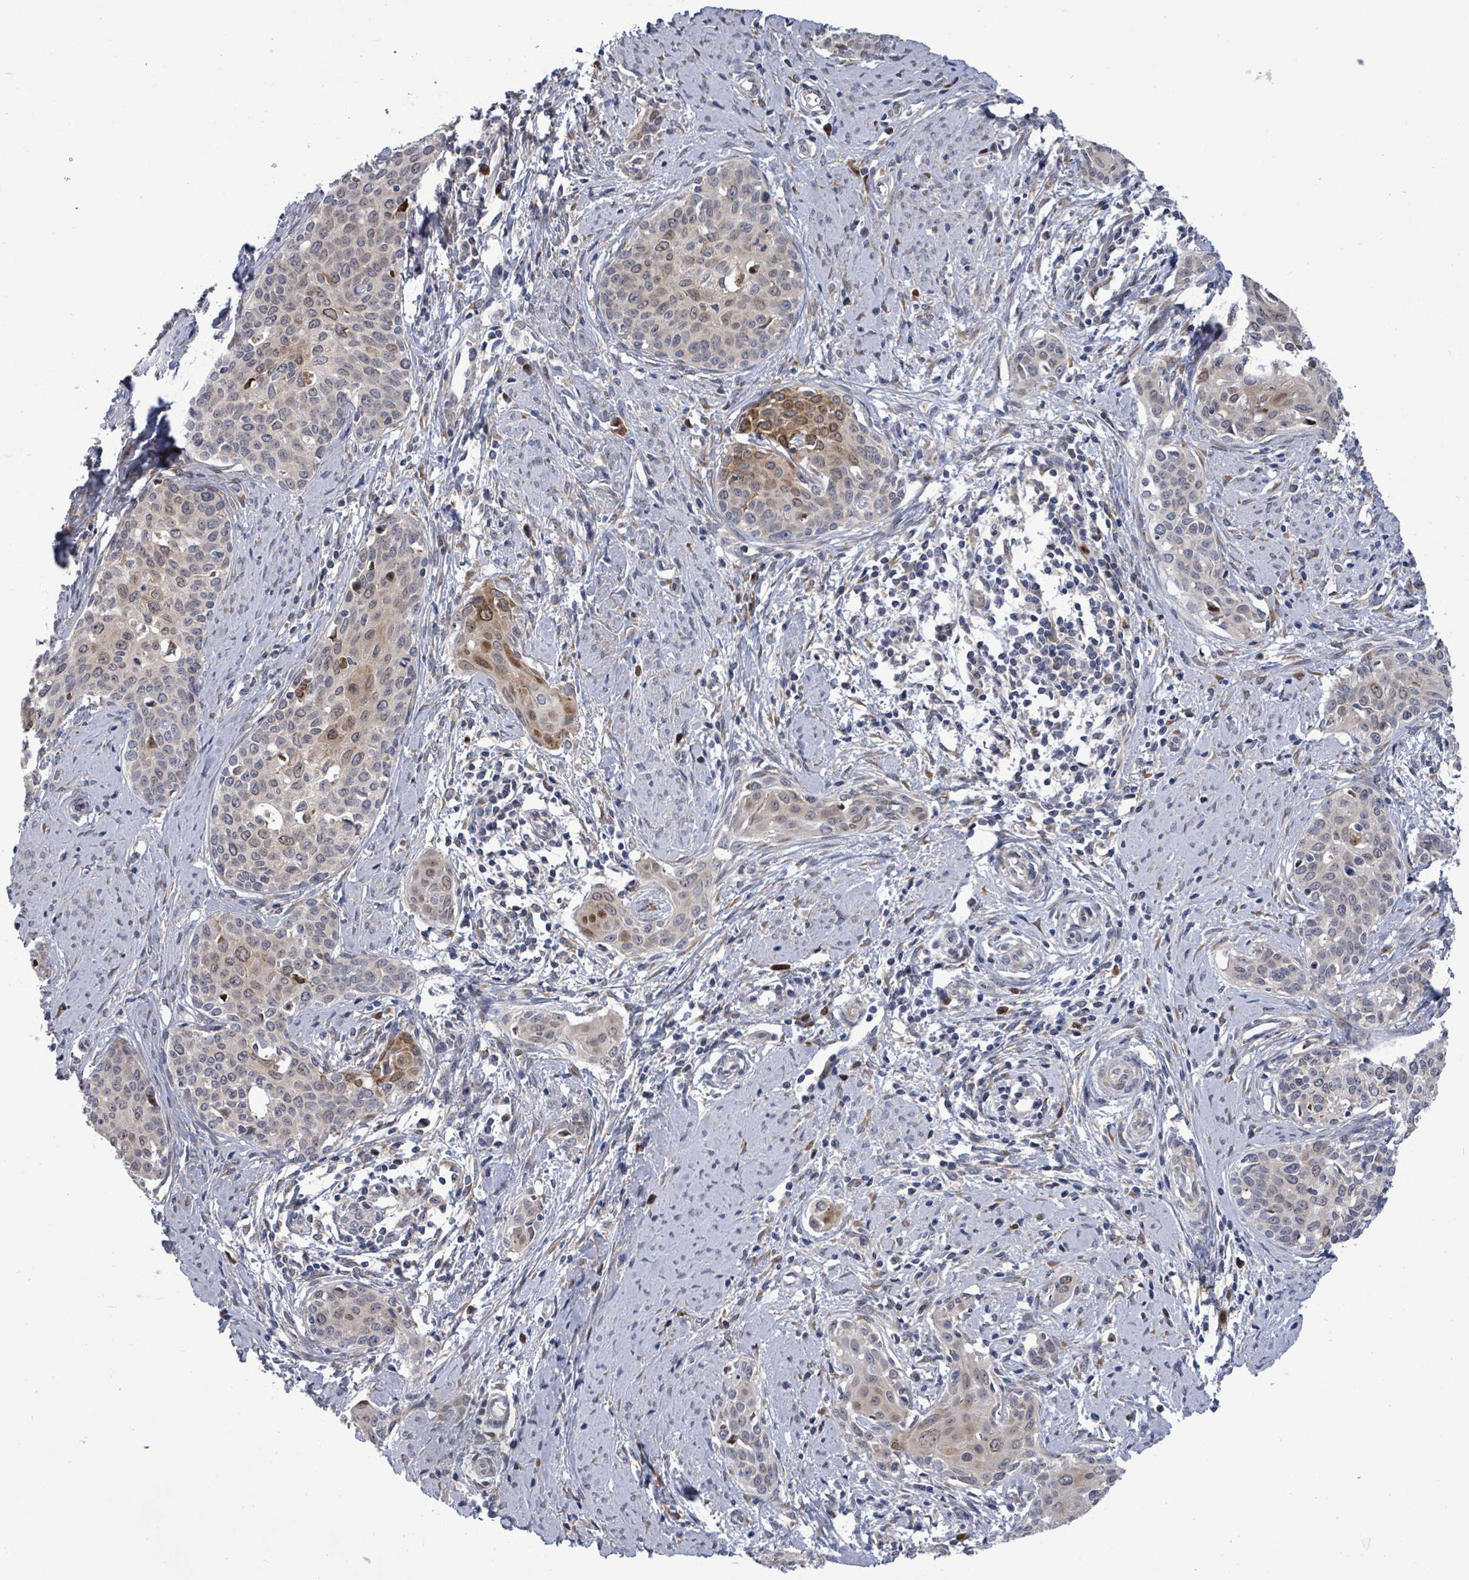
{"staining": {"intensity": "moderate", "quantity": "25%-75%", "location": "cytoplasmic/membranous,nuclear"}, "tissue": "cervical cancer", "cell_type": "Tumor cells", "image_type": "cancer", "snomed": [{"axis": "morphology", "description": "Squamous cell carcinoma, NOS"}, {"axis": "topography", "description": "Cervix"}], "caption": "The image shows a brown stain indicating the presence of a protein in the cytoplasmic/membranous and nuclear of tumor cells in cervical cancer.", "gene": "SAR1A", "patient": {"sex": "female", "age": 46}}